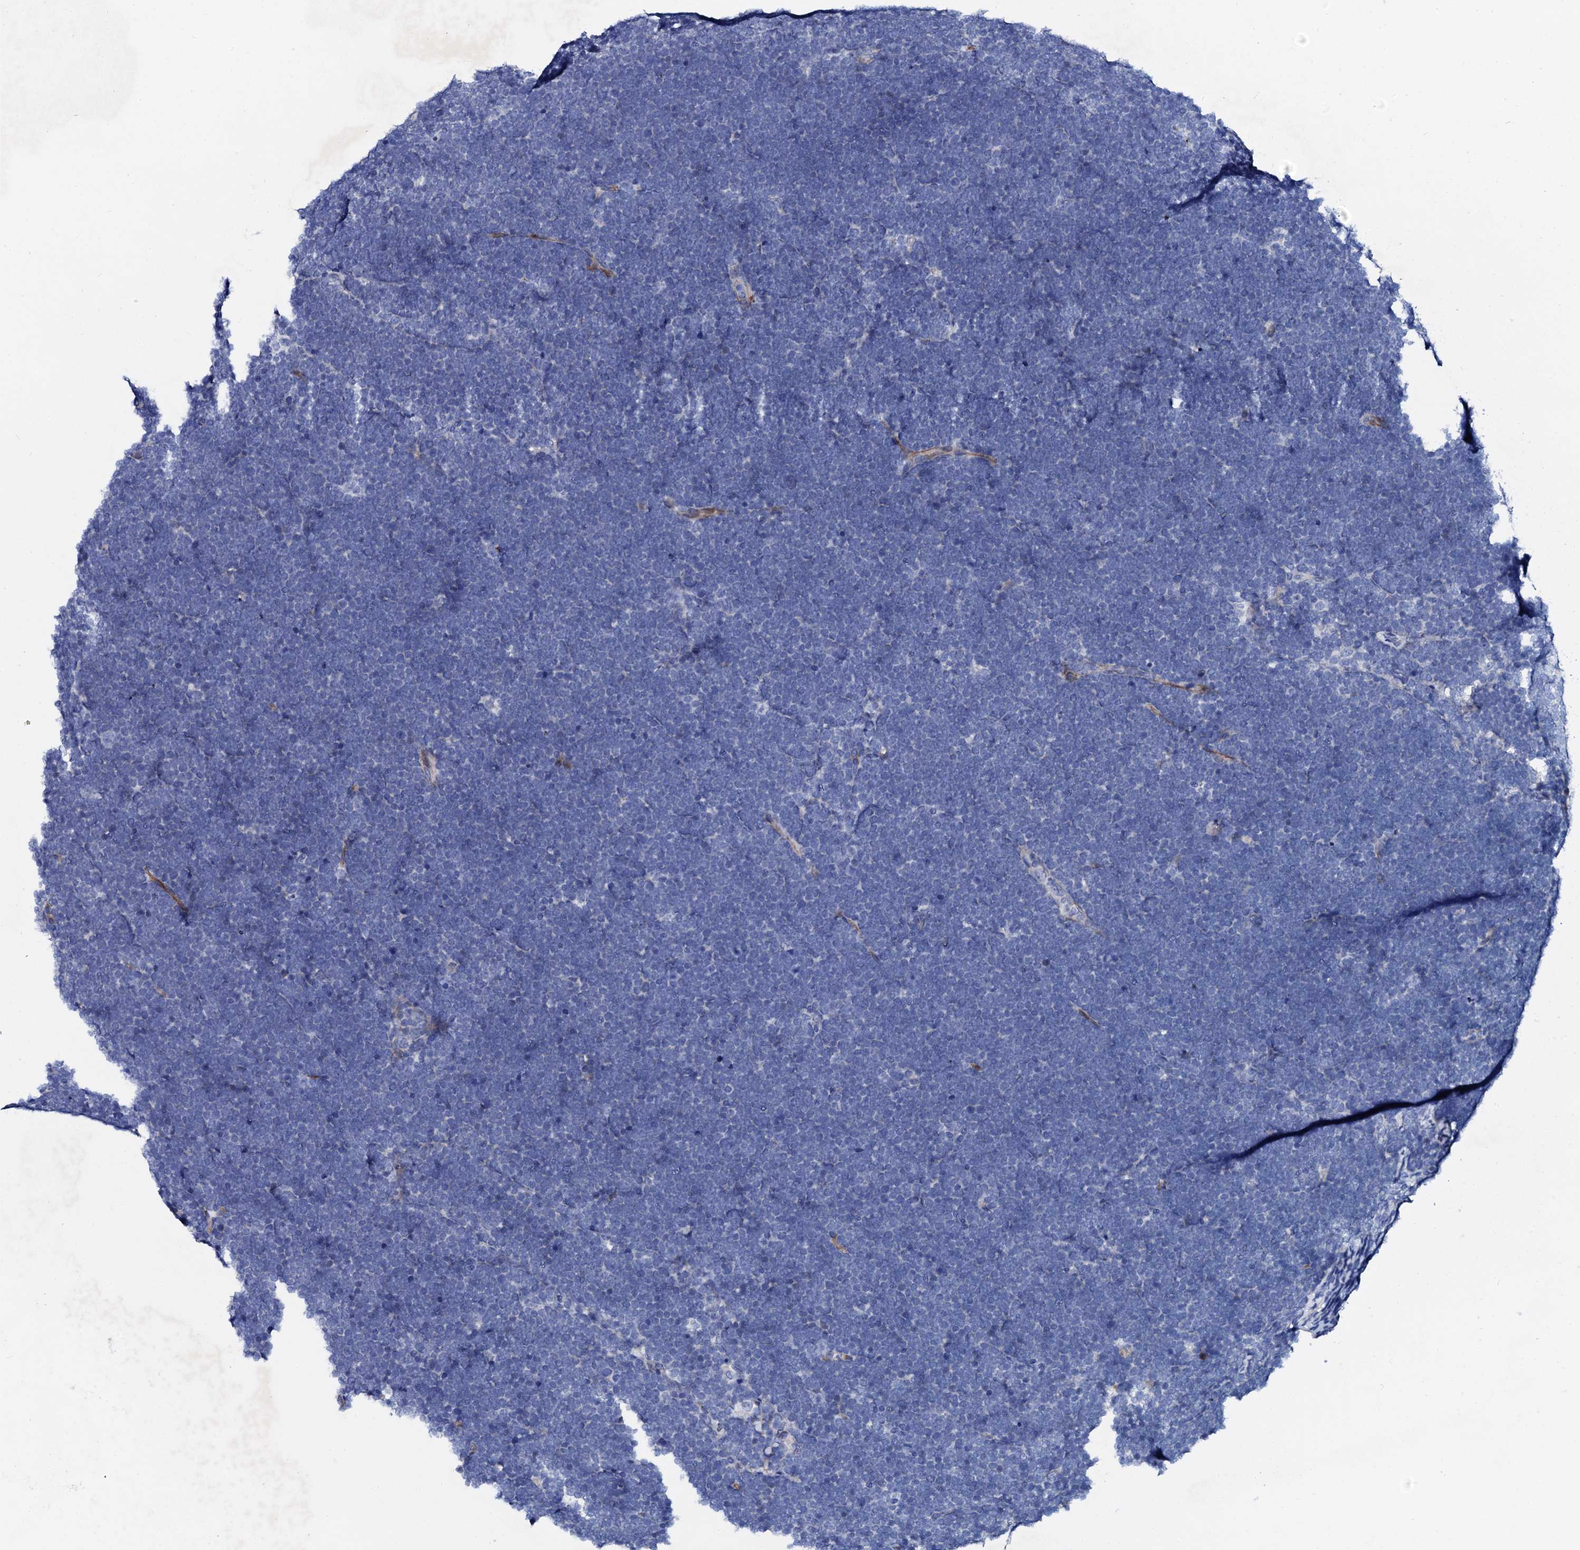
{"staining": {"intensity": "negative", "quantity": "none", "location": "none"}, "tissue": "lymphoma", "cell_type": "Tumor cells", "image_type": "cancer", "snomed": [{"axis": "morphology", "description": "Malignant lymphoma, non-Hodgkin's type, High grade"}, {"axis": "topography", "description": "Lymph node"}], "caption": "Immunohistochemical staining of malignant lymphoma, non-Hodgkin's type (high-grade) reveals no significant staining in tumor cells.", "gene": "TRDN", "patient": {"sex": "male", "age": 13}}